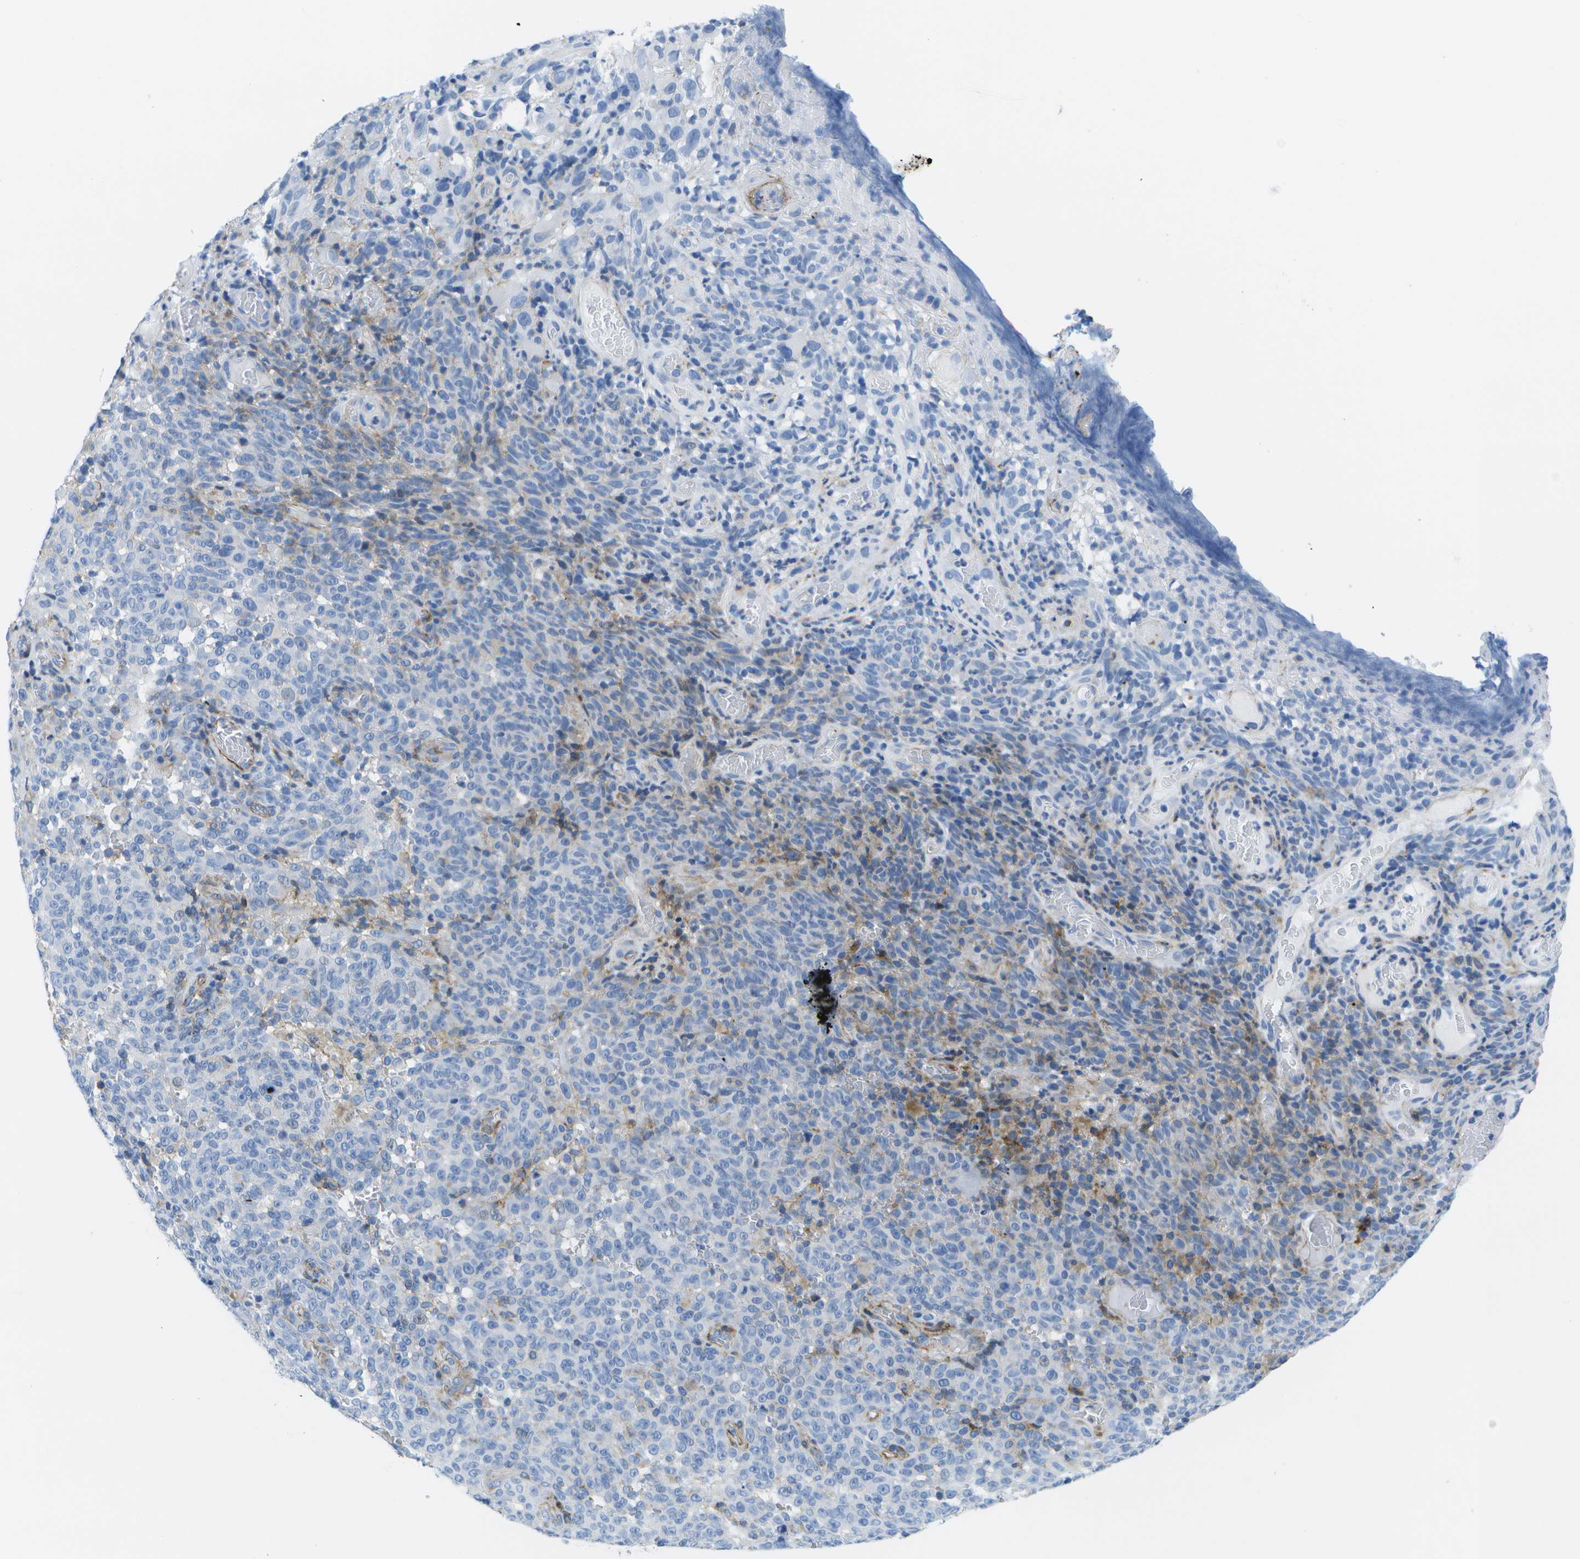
{"staining": {"intensity": "weak", "quantity": "<25%", "location": "cytoplasmic/membranous"}, "tissue": "melanoma", "cell_type": "Tumor cells", "image_type": "cancer", "snomed": [{"axis": "morphology", "description": "Malignant melanoma, NOS"}, {"axis": "topography", "description": "Skin"}], "caption": "A photomicrograph of malignant melanoma stained for a protein exhibits no brown staining in tumor cells.", "gene": "ADGRG6", "patient": {"sex": "female", "age": 82}}